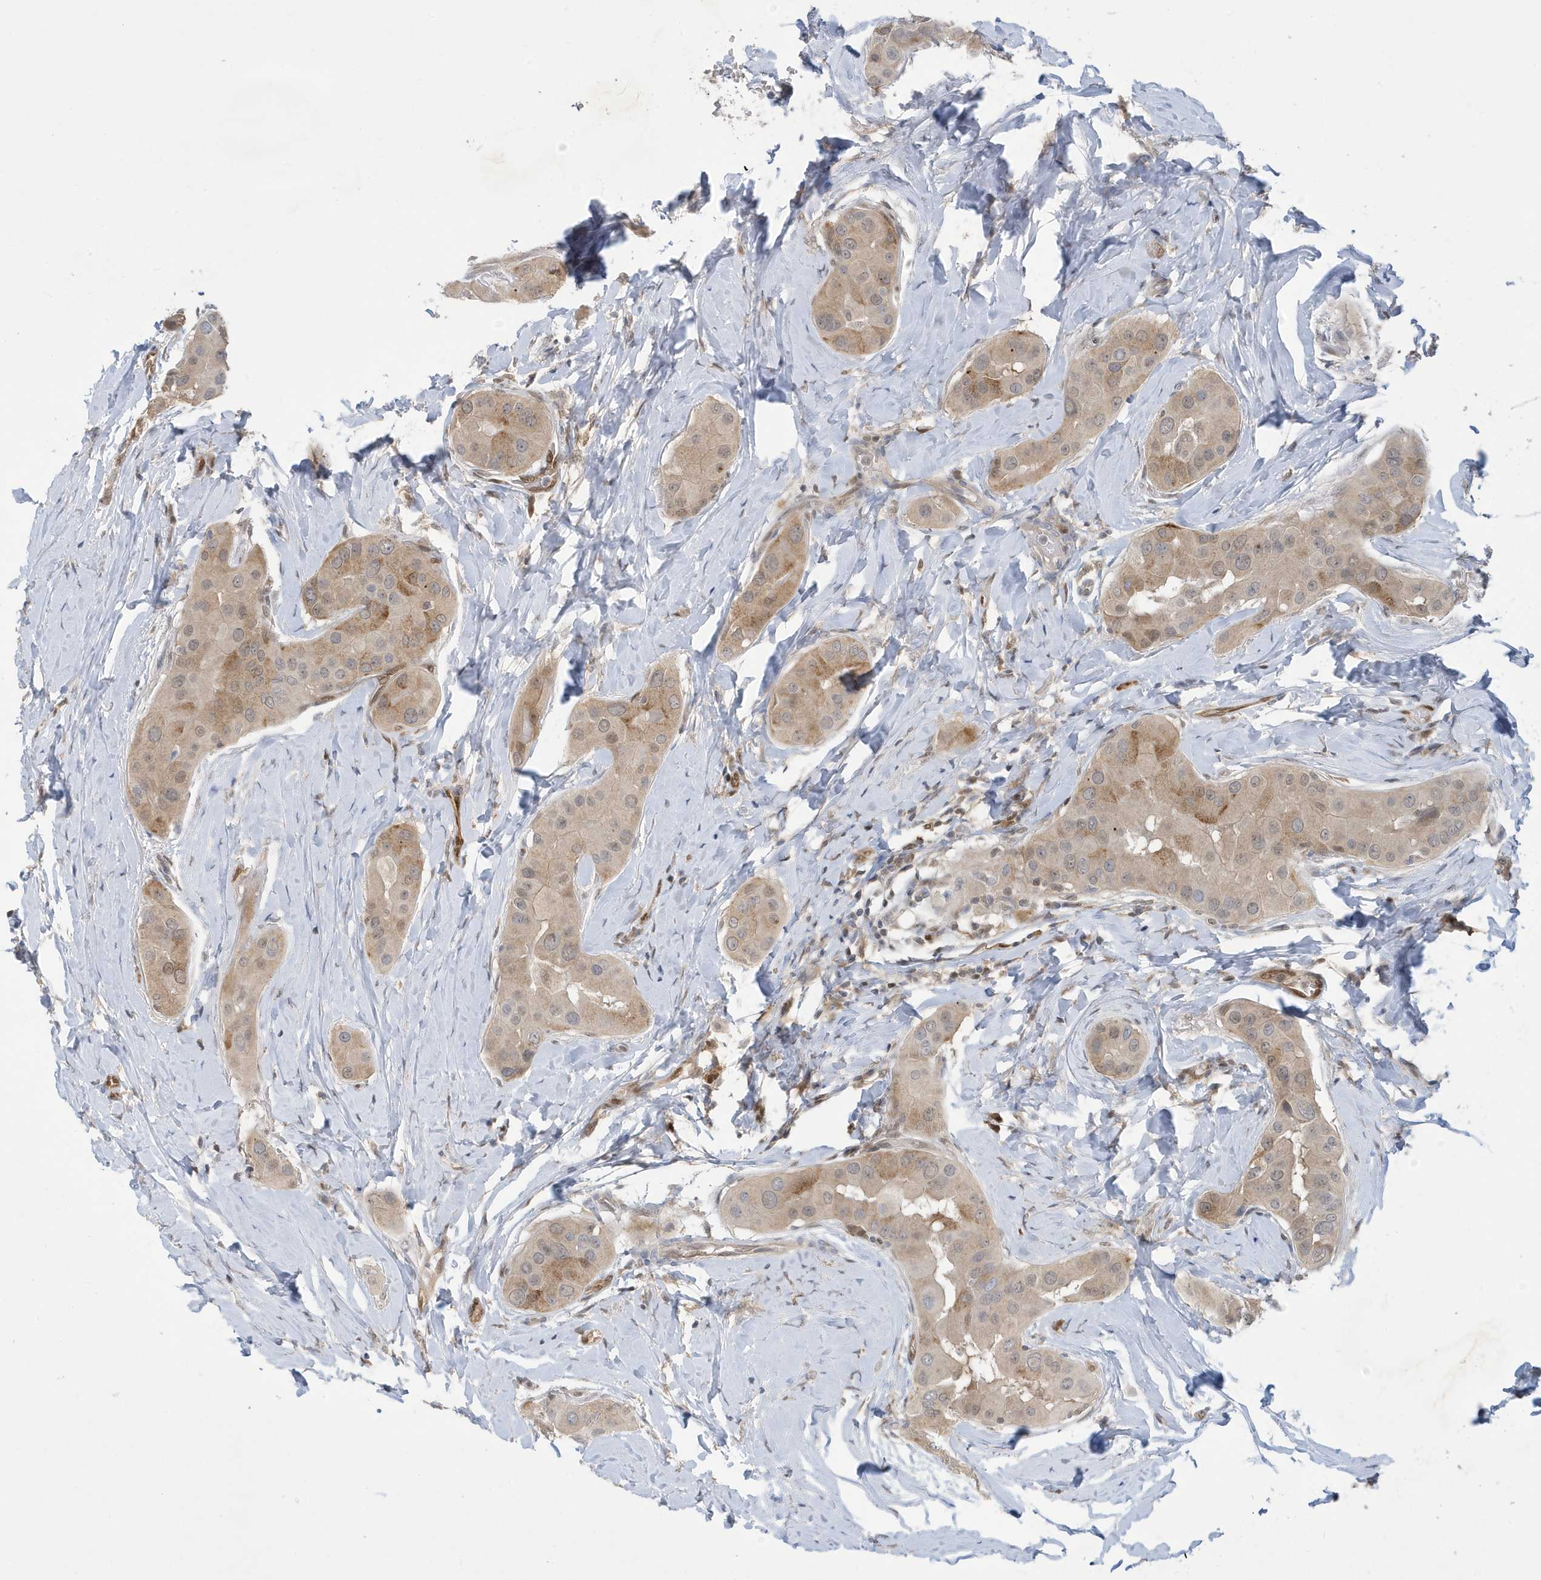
{"staining": {"intensity": "moderate", "quantity": ">75%", "location": "cytoplasmic/membranous"}, "tissue": "thyroid cancer", "cell_type": "Tumor cells", "image_type": "cancer", "snomed": [{"axis": "morphology", "description": "Papillary adenocarcinoma, NOS"}, {"axis": "topography", "description": "Thyroid gland"}], "caption": "The immunohistochemical stain highlights moderate cytoplasmic/membranous positivity in tumor cells of papillary adenocarcinoma (thyroid) tissue. (DAB (3,3'-diaminobenzidine) = brown stain, brightfield microscopy at high magnification).", "gene": "NCOA7", "patient": {"sex": "male", "age": 33}}